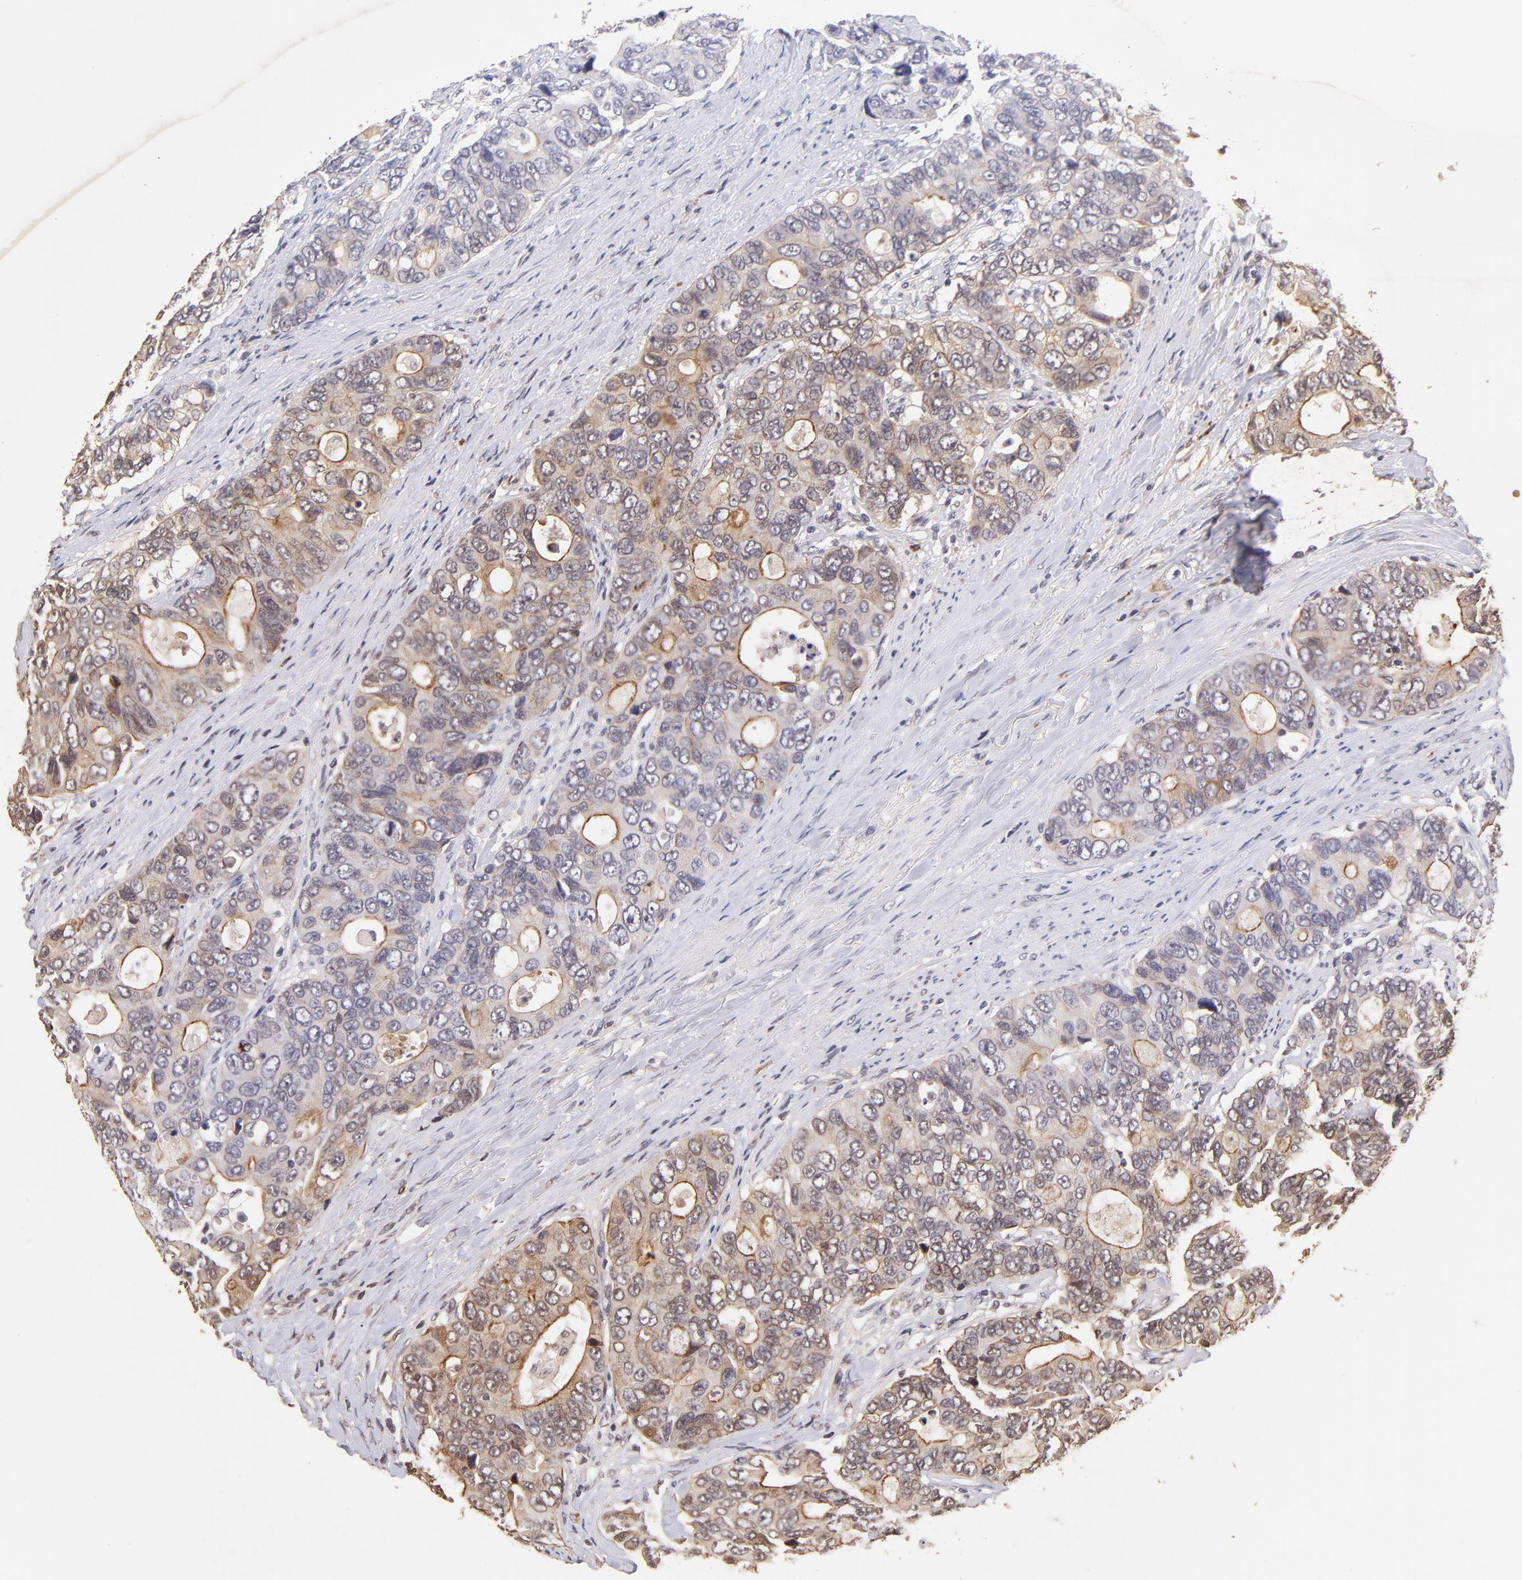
{"staining": {"intensity": "weak", "quantity": "25%-75%", "location": "cytoplasmic/membranous"}, "tissue": "colorectal cancer", "cell_type": "Tumor cells", "image_type": "cancer", "snomed": [{"axis": "morphology", "description": "Adenocarcinoma, NOS"}, {"axis": "topography", "description": "Rectum"}], "caption": "This is a histology image of IHC staining of colorectal cancer (adenocarcinoma), which shows weak expression in the cytoplasmic/membranous of tumor cells.", "gene": "RNASEL", "patient": {"sex": "female", "age": 67}}